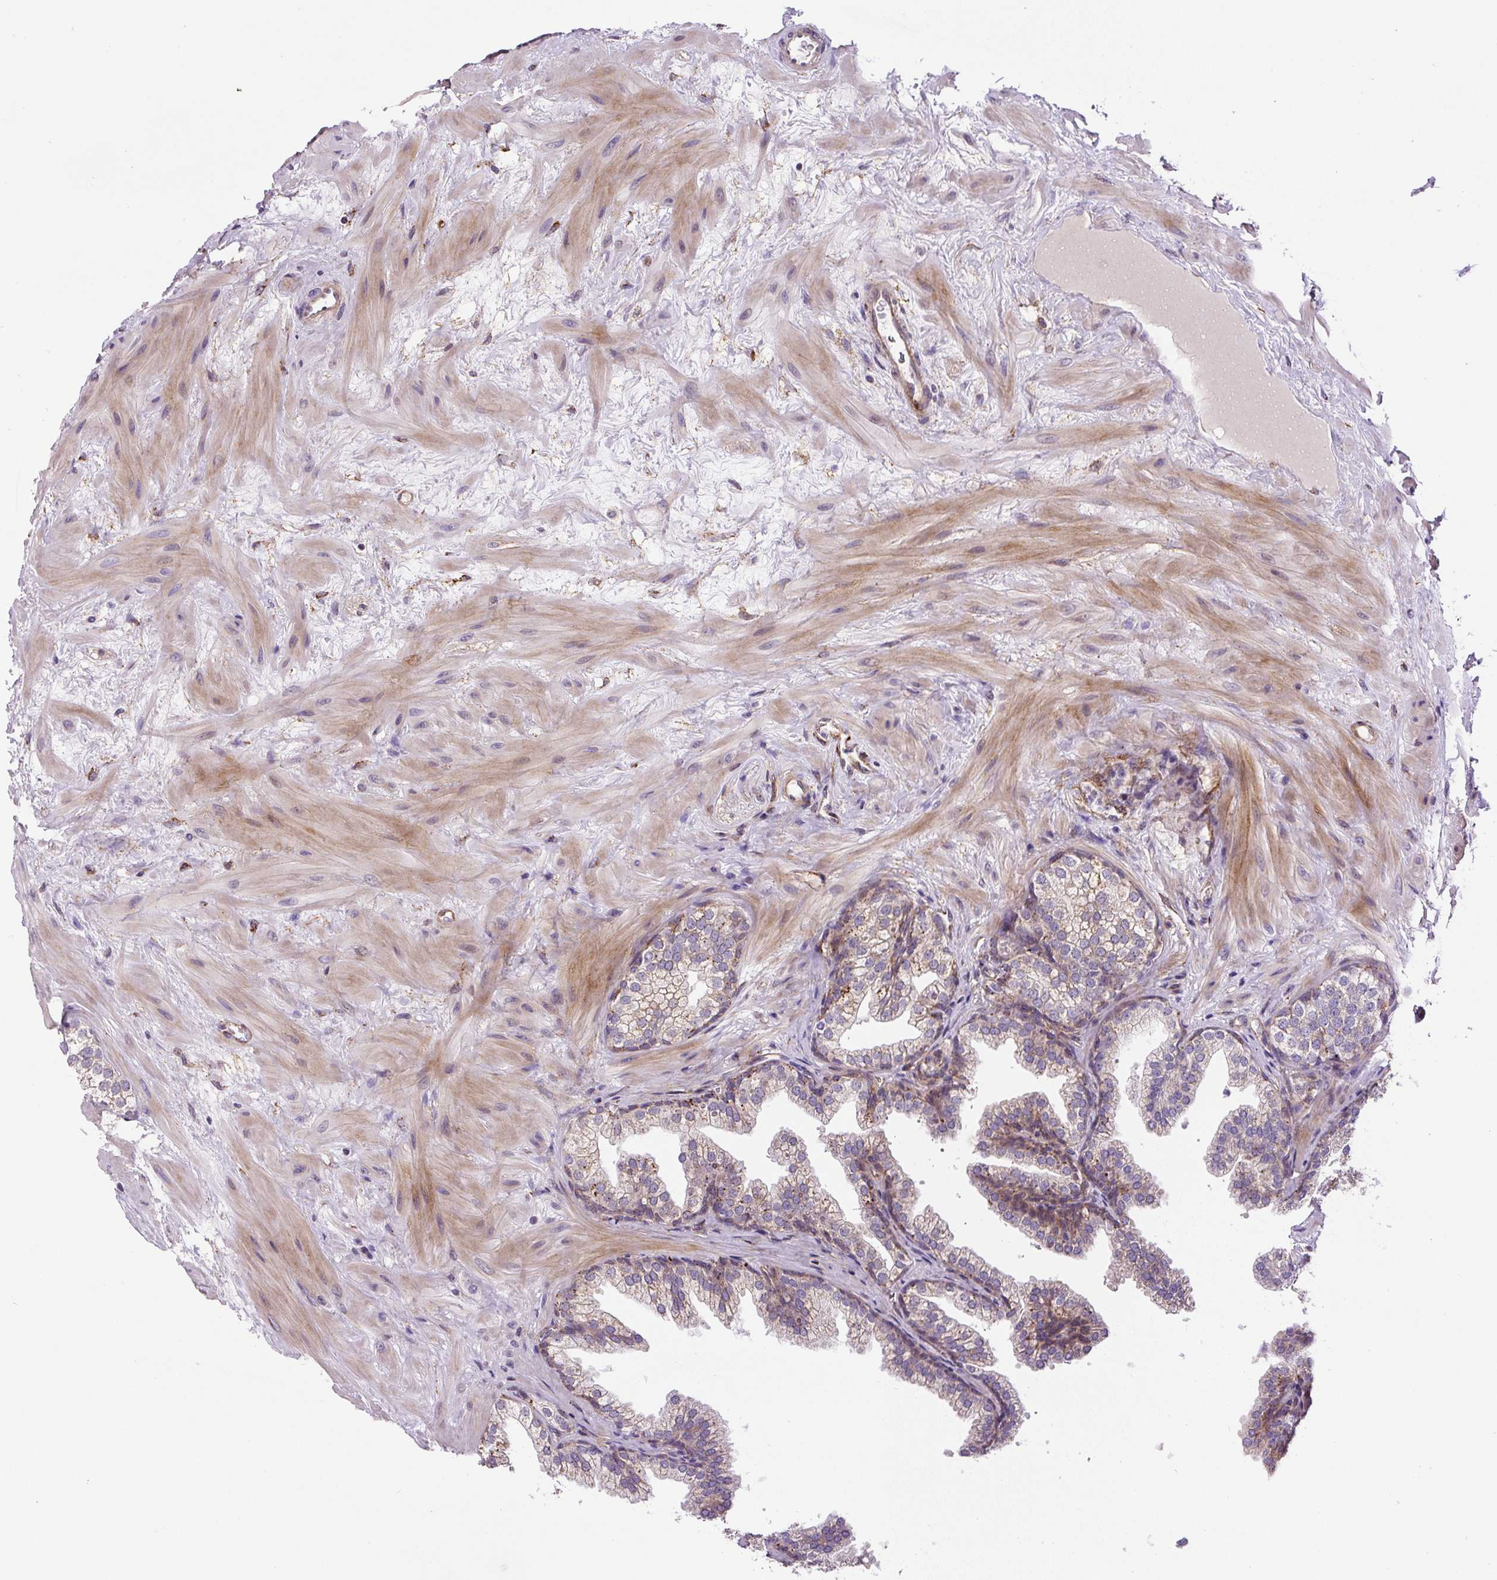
{"staining": {"intensity": "moderate", "quantity": "<25%", "location": "cytoplasmic/membranous"}, "tissue": "prostate", "cell_type": "Glandular cells", "image_type": "normal", "snomed": [{"axis": "morphology", "description": "Normal tissue, NOS"}, {"axis": "topography", "description": "Prostate"}], "caption": "Protein expression analysis of normal prostate demonstrates moderate cytoplasmic/membranous staining in about <25% of glandular cells.", "gene": "RNF170", "patient": {"sex": "male", "age": 37}}